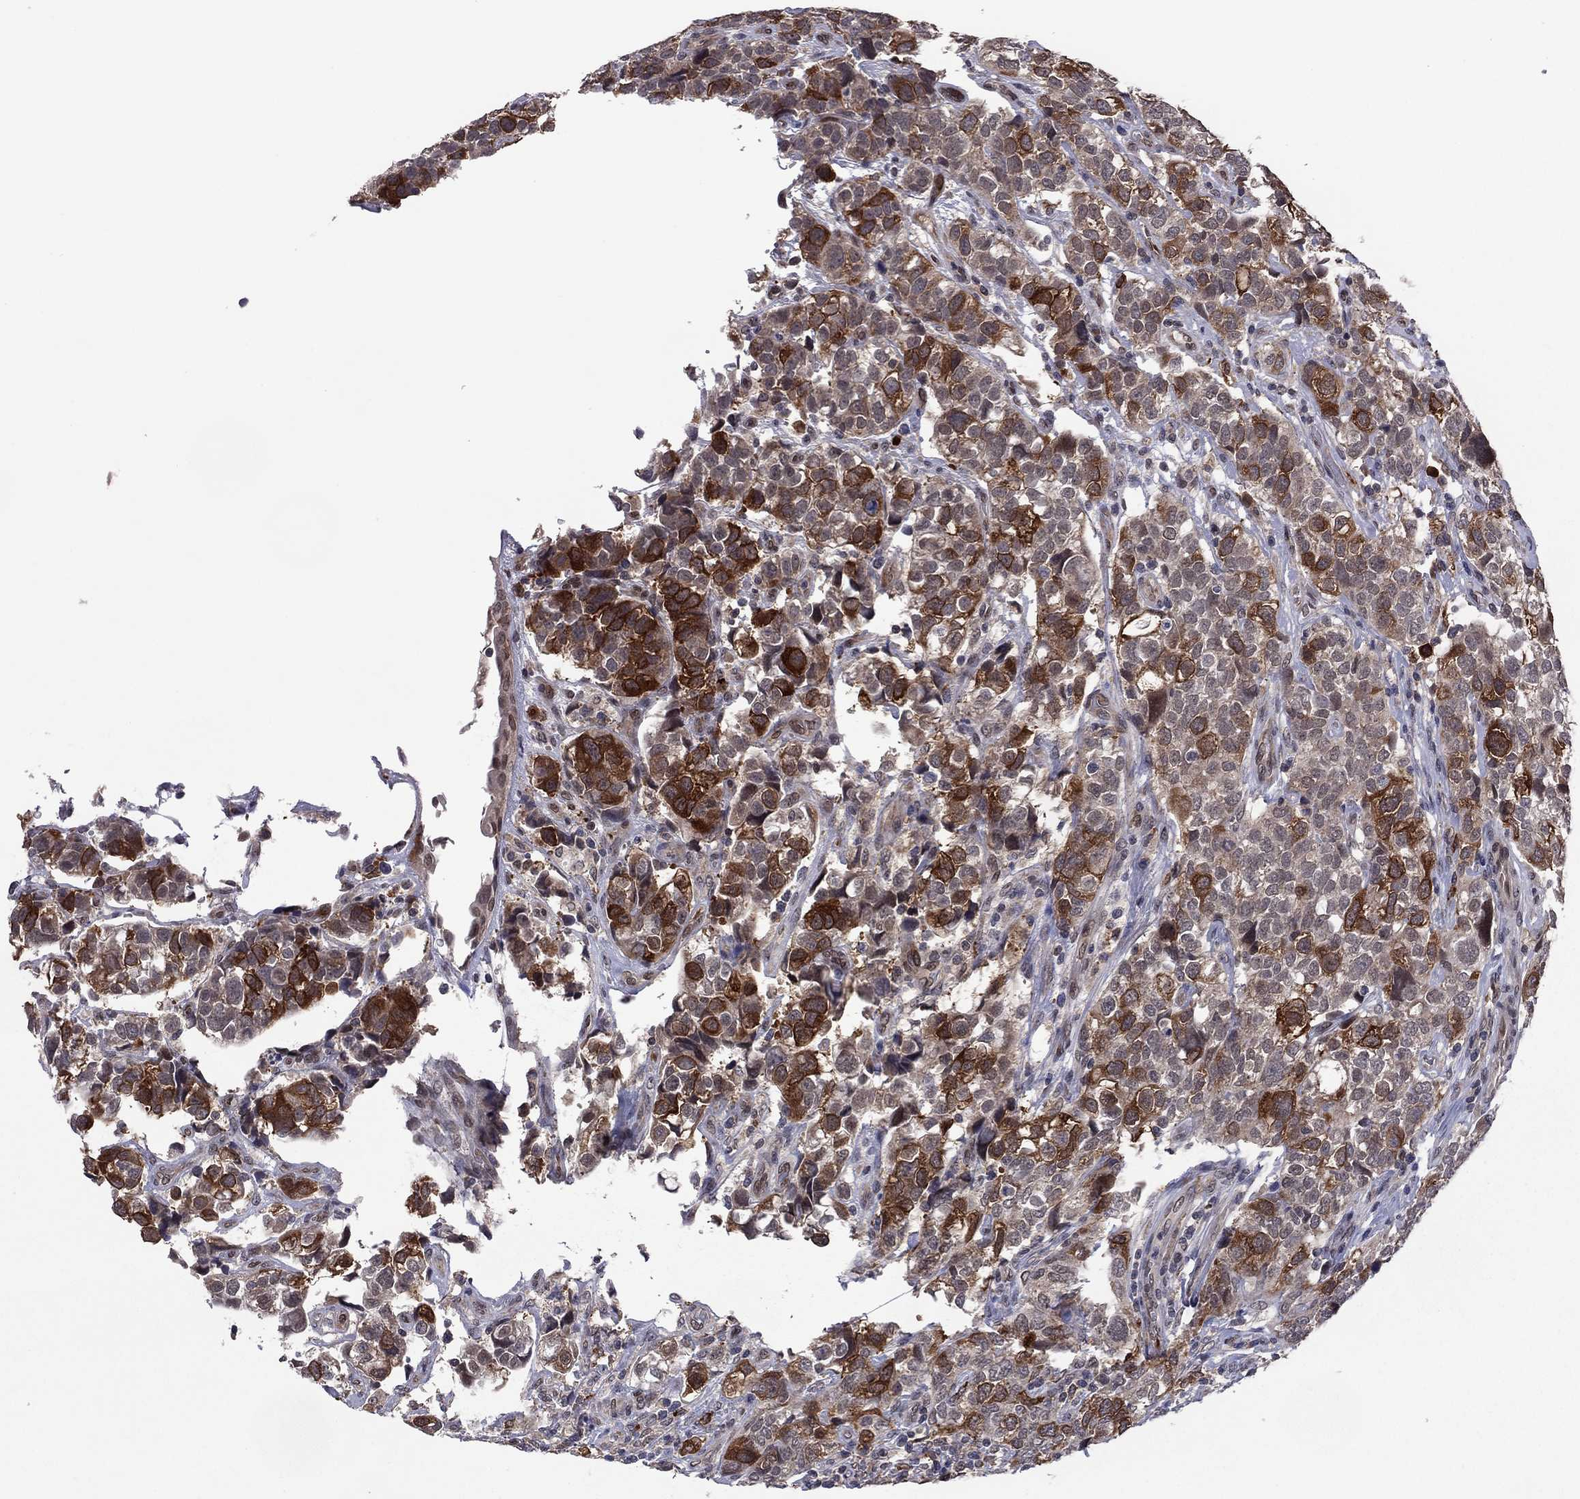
{"staining": {"intensity": "strong", "quantity": "<25%", "location": "cytoplasmic/membranous"}, "tissue": "urothelial cancer", "cell_type": "Tumor cells", "image_type": "cancer", "snomed": [{"axis": "morphology", "description": "Urothelial carcinoma, High grade"}, {"axis": "topography", "description": "Urinary bladder"}], "caption": "Protein staining exhibits strong cytoplasmic/membranous positivity in about <25% of tumor cells in high-grade urothelial carcinoma. (DAB (3,3'-diaminobenzidine) = brown stain, brightfield microscopy at high magnification).", "gene": "GPAA1", "patient": {"sex": "female", "age": 58}}